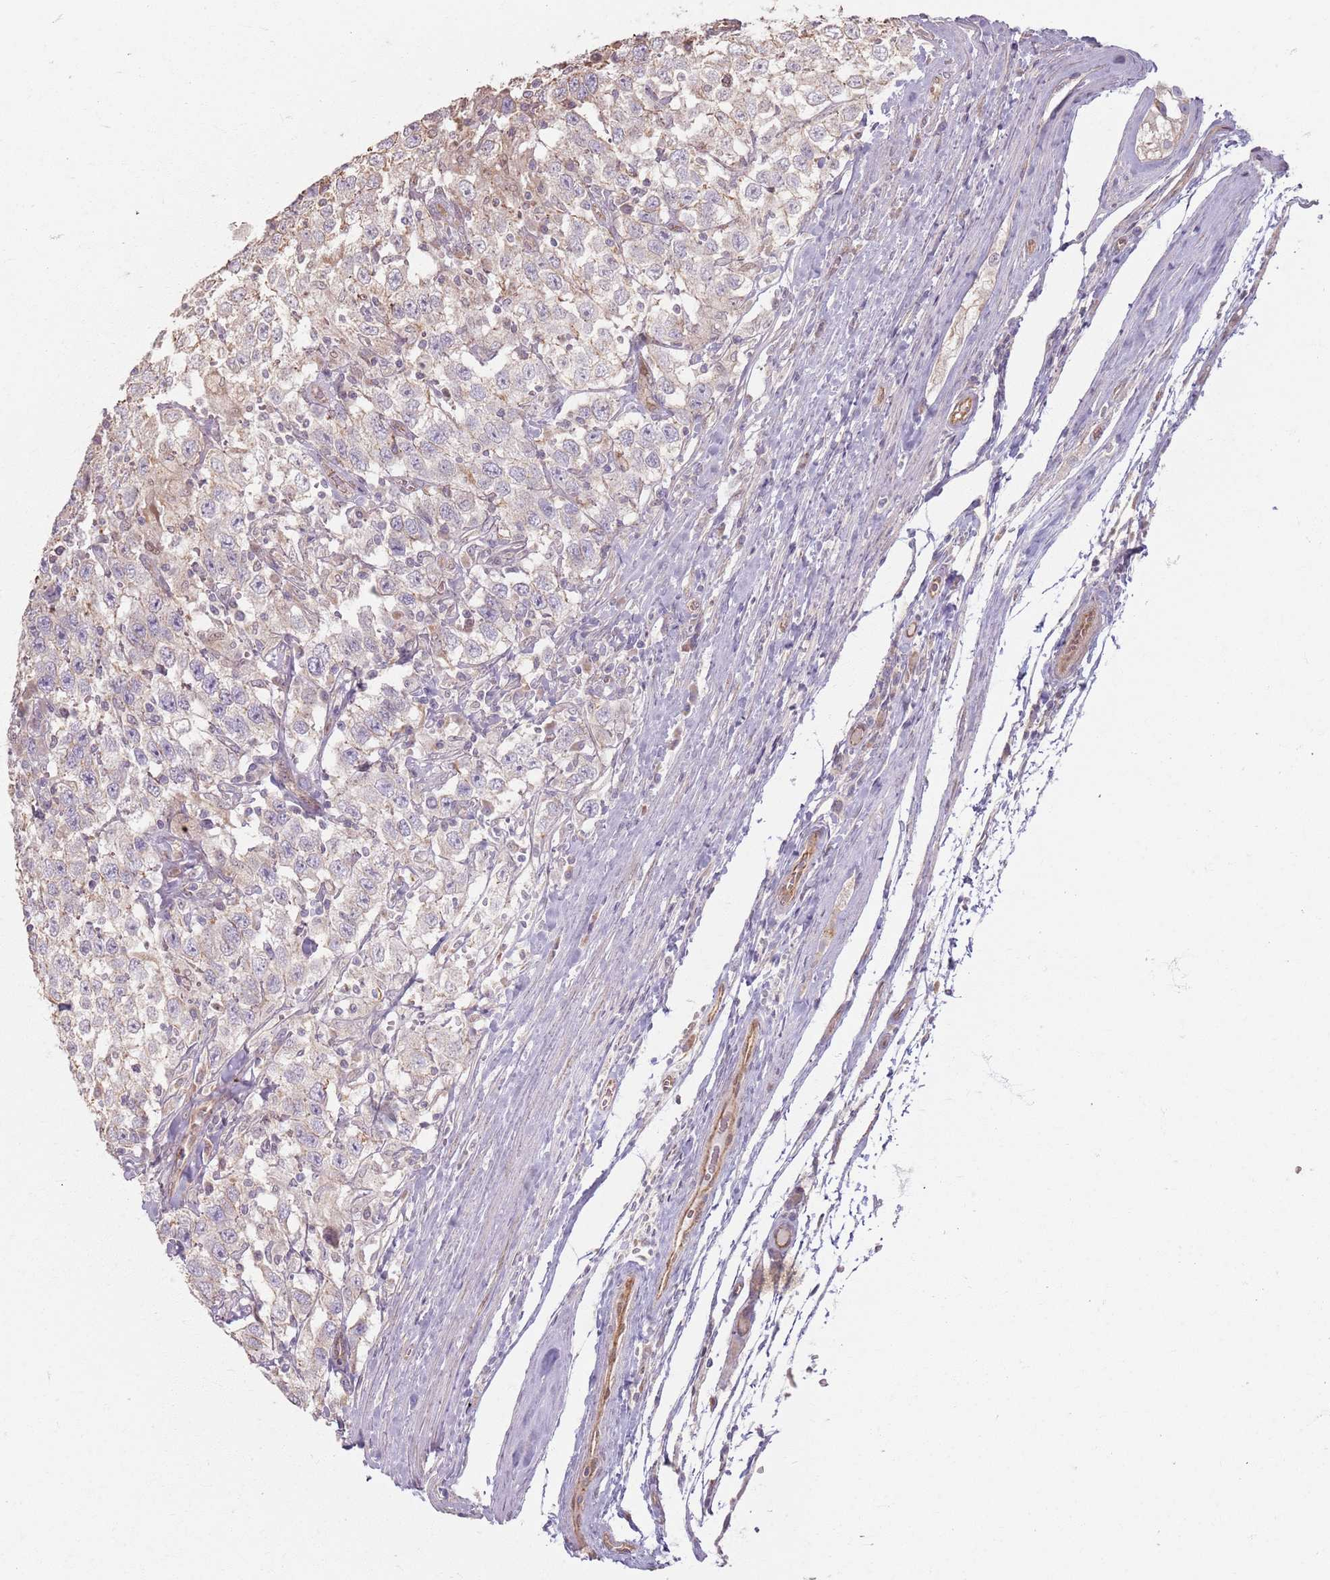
{"staining": {"intensity": "negative", "quantity": "none", "location": "none"}, "tissue": "testis cancer", "cell_type": "Tumor cells", "image_type": "cancer", "snomed": [{"axis": "morphology", "description": "Seminoma, NOS"}, {"axis": "topography", "description": "Testis"}], "caption": "An immunohistochemistry (IHC) histopathology image of testis seminoma is shown. There is no staining in tumor cells of testis seminoma. (DAB immunohistochemistry (IHC) with hematoxylin counter stain).", "gene": "KCNA5", "patient": {"sex": "male", "age": 41}}